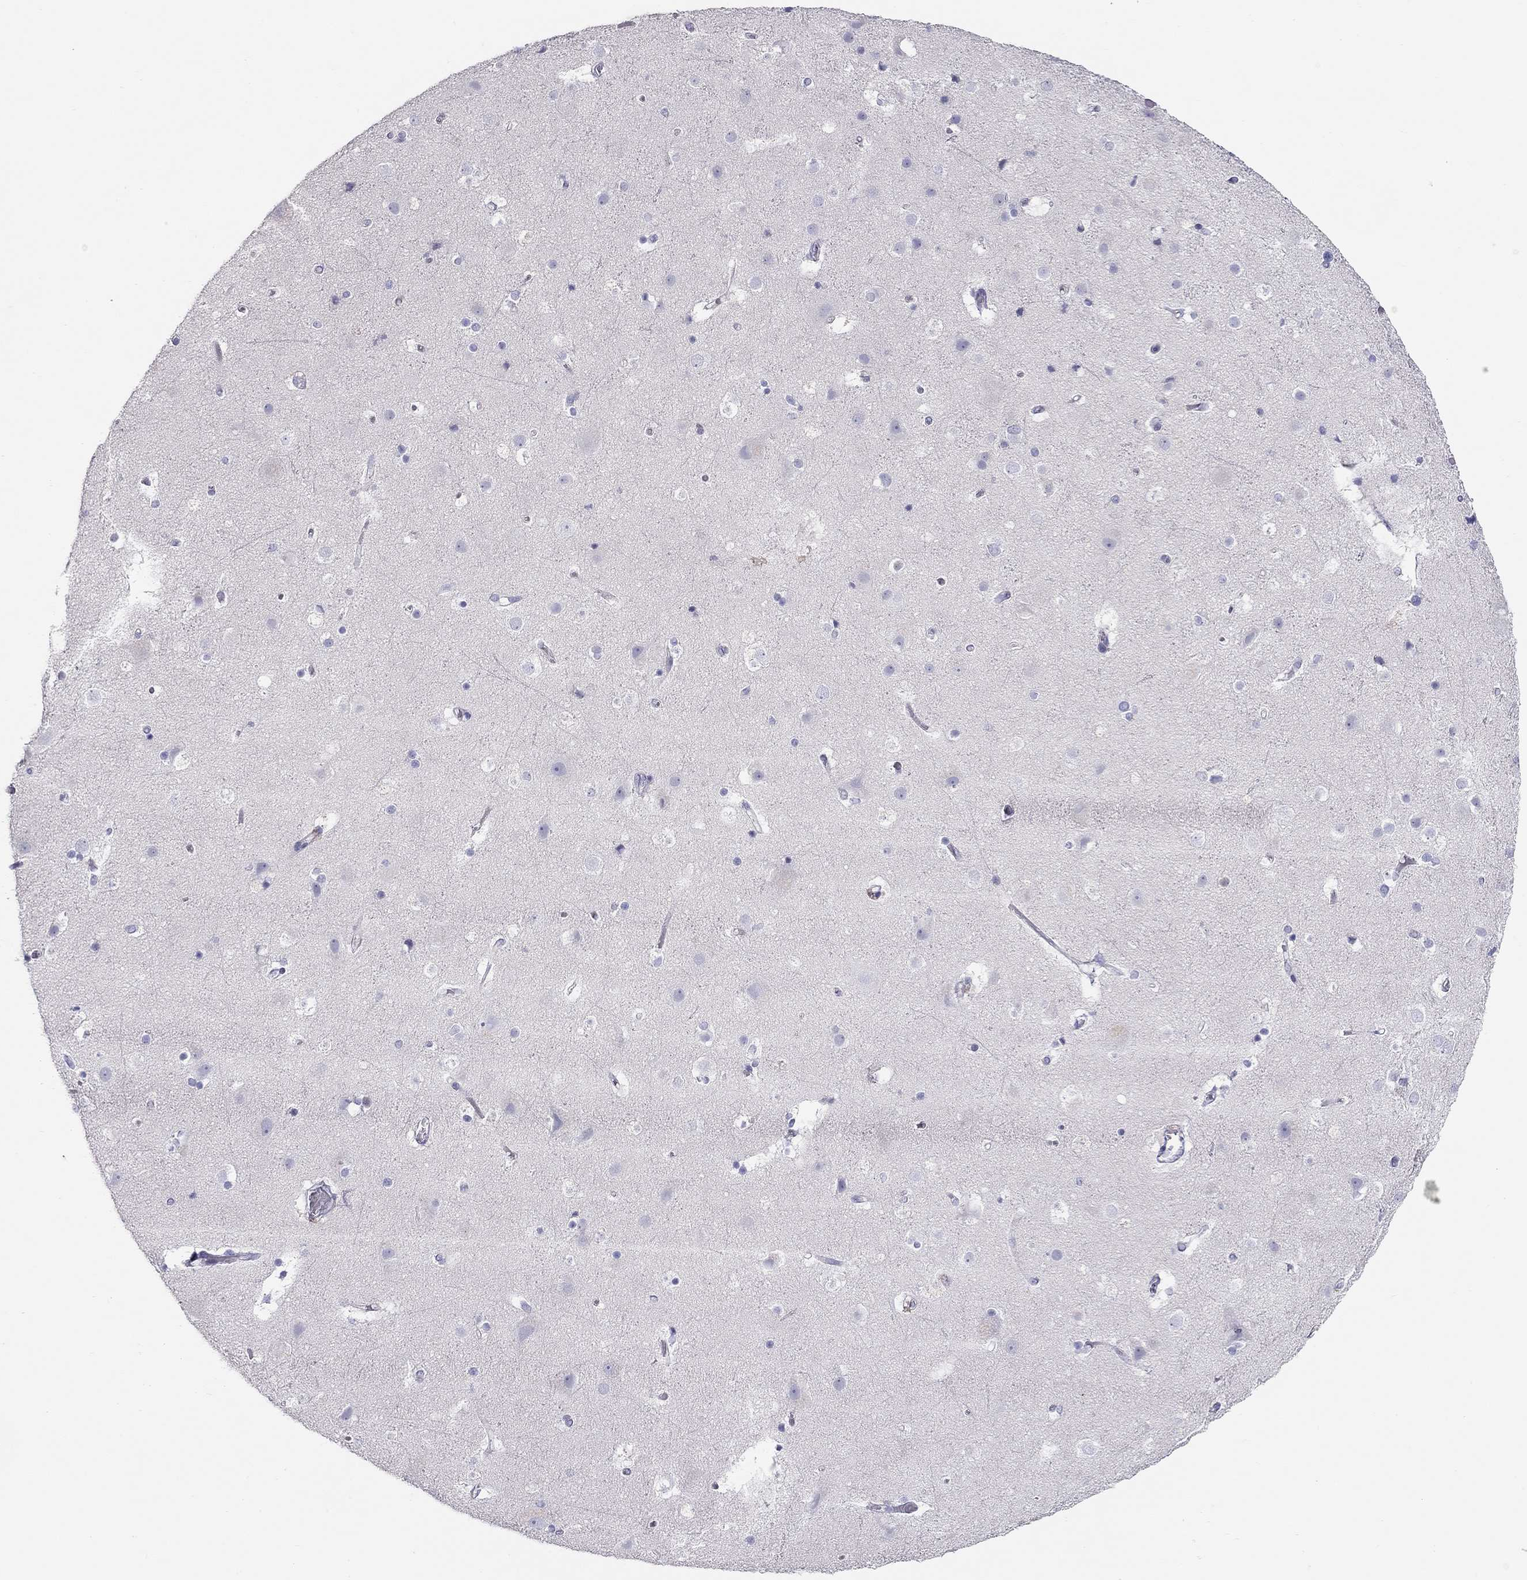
{"staining": {"intensity": "negative", "quantity": "none", "location": "none"}, "tissue": "cerebral cortex", "cell_type": "Endothelial cells", "image_type": "normal", "snomed": [{"axis": "morphology", "description": "Normal tissue, NOS"}, {"axis": "topography", "description": "Cerebral cortex"}], "caption": "IHC micrograph of unremarkable cerebral cortex: cerebral cortex stained with DAB (3,3'-diaminobenzidine) shows no significant protein expression in endothelial cells. (DAB (3,3'-diaminobenzidine) IHC, high magnification).", "gene": "KCNV2", "patient": {"sex": "female", "age": 52}}